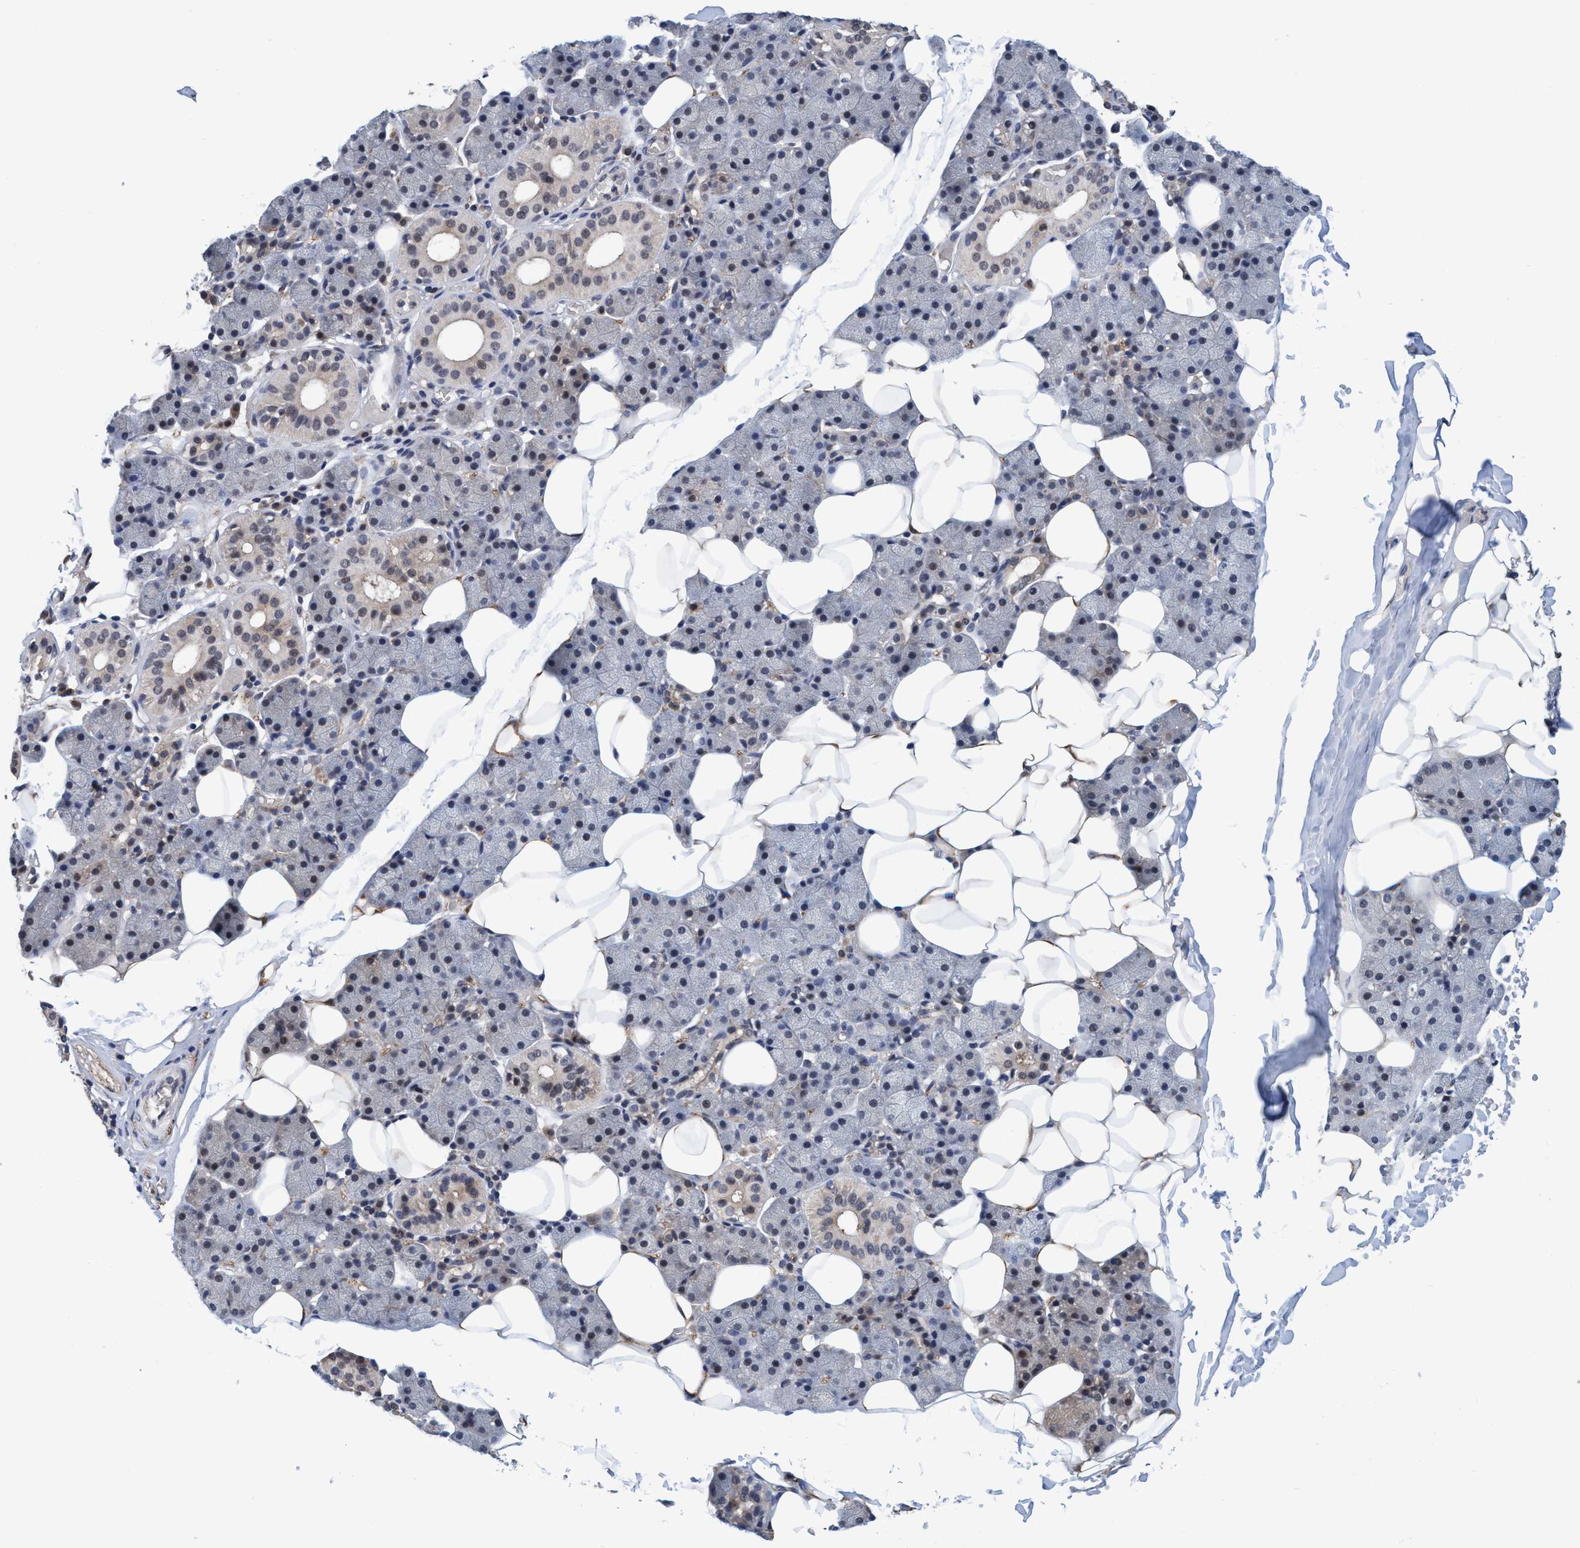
{"staining": {"intensity": "weak", "quantity": "25%-75%", "location": "cytoplasmic/membranous"}, "tissue": "salivary gland", "cell_type": "Glandular cells", "image_type": "normal", "snomed": [{"axis": "morphology", "description": "Normal tissue, NOS"}, {"axis": "topography", "description": "Salivary gland"}], "caption": "The micrograph displays staining of unremarkable salivary gland, revealing weak cytoplasmic/membranous protein positivity (brown color) within glandular cells. Nuclei are stained in blue.", "gene": "PSMD12", "patient": {"sex": "female", "age": 33}}